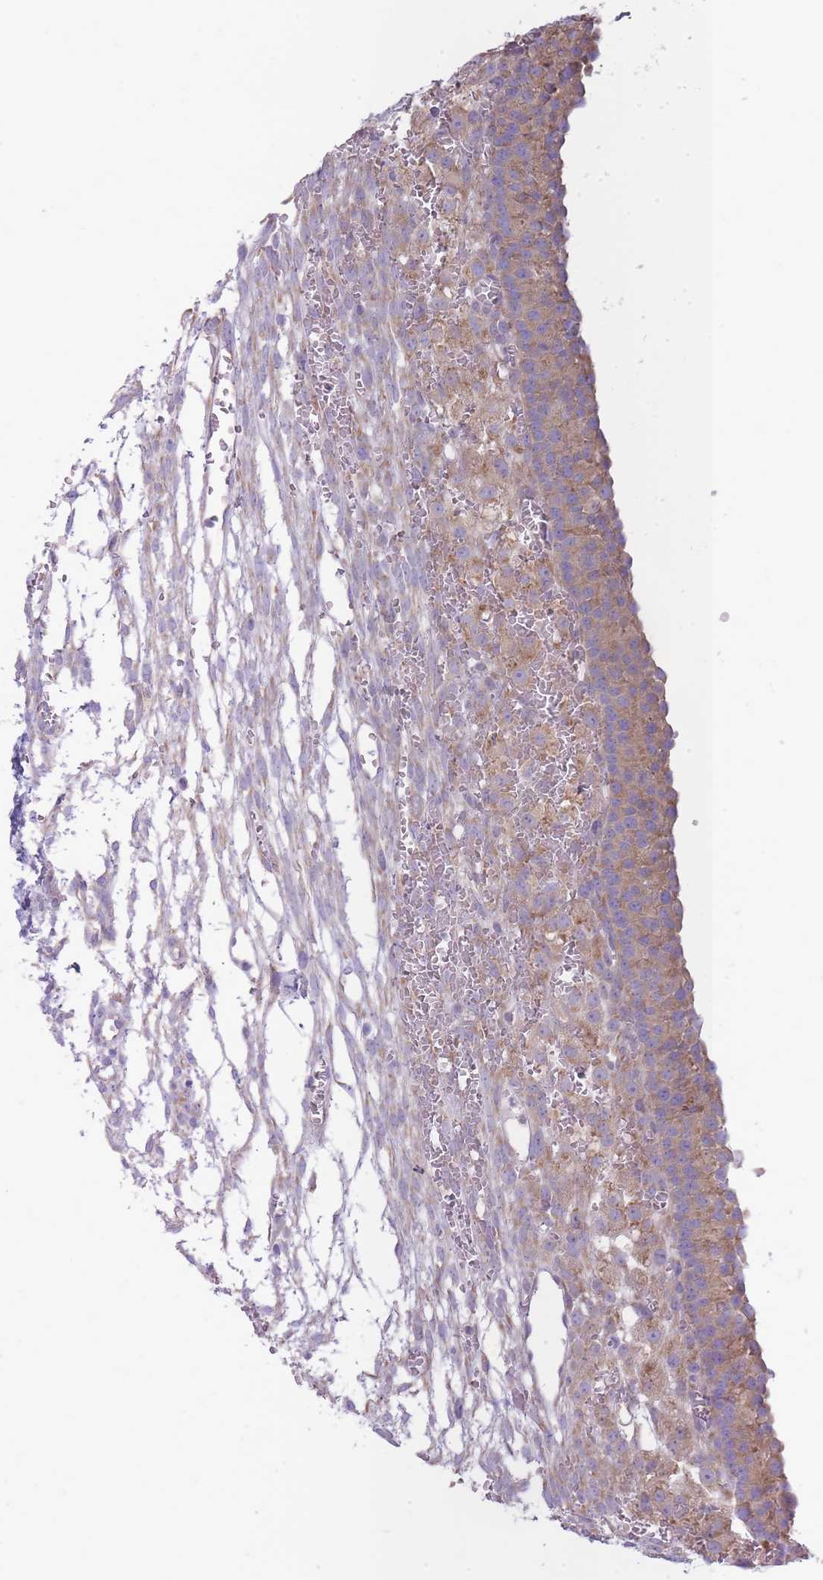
{"staining": {"intensity": "moderate", "quantity": "<25%", "location": "cytoplasmic/membranous"}, "tissue": "ovary", "cell_type": "Ovarian stroma cells", "image_type": "normal", "snomed": [{"axis": "morphology", "description": "Normal tissue, NOS"}, {"axis": "topography", "description": "Ovary"}], "caption": "This image shows immunohistochemistry staining of benign human ovary, with low moderate cytoplasmic/membranous staining in about <25% of ovarian stroma cells.", "gene": "OR5L1", "patient": {"sex": "female", "age": 39}}